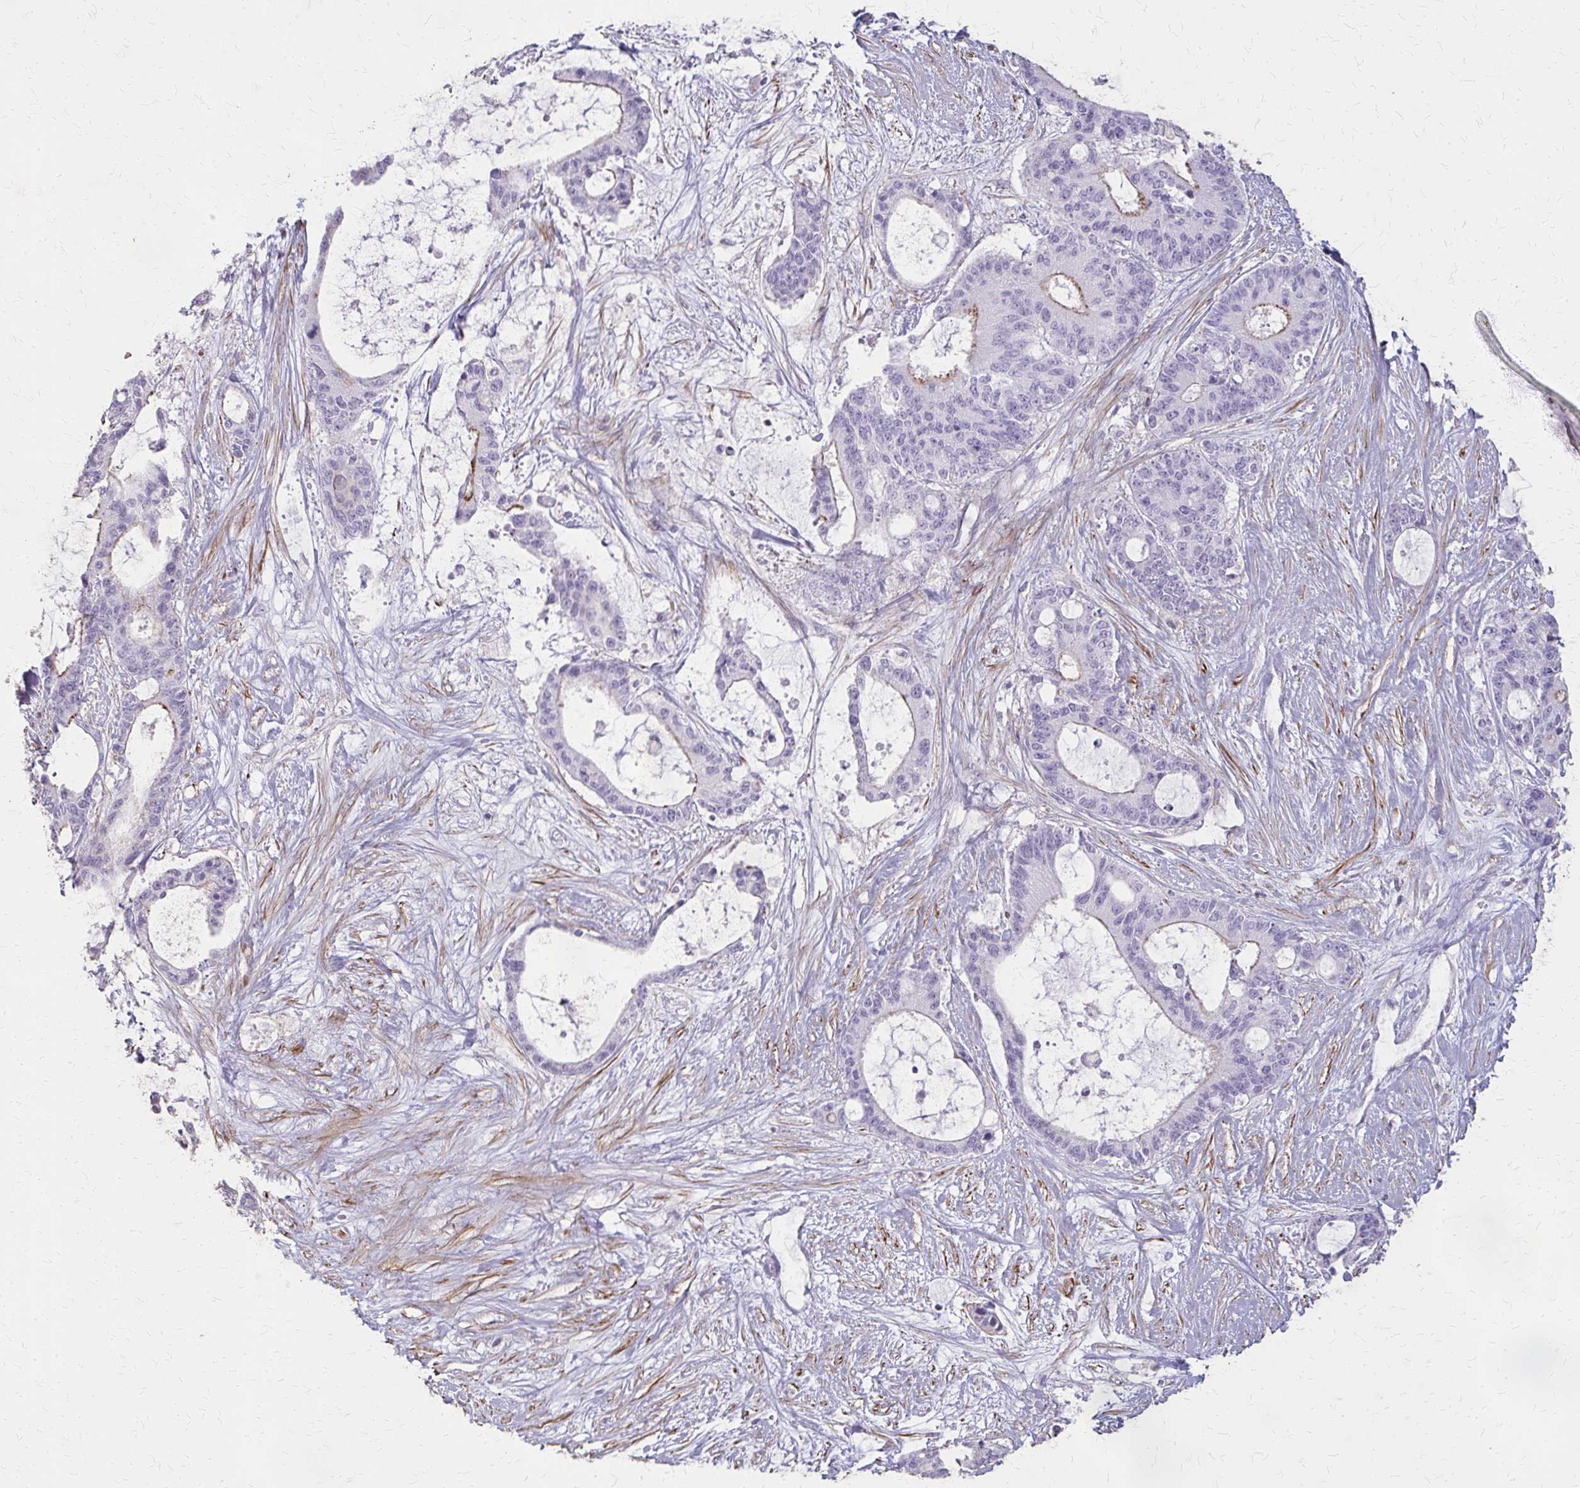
{"staining": {"intensity": "moderate", "quantity": "<25%", "location": "cytoplasmic/membranous"}, "tissue": "liver cancer", "cell_type": "Tumor cells", "image_type": "cancer", "snomed": [{"axis": "morphology", "description": "Normal tissue, NOS"}, {"axis": "morphology", "description": "Cholangiocarcinoma"}, {"axis": "topography", "description": "Liver"}, {"axis": "topography", "description": "Peripheral nerve tissue"}], "caption": "The image displays staining of liver cancer (cholangiocarcinoma), revealing moderate cytoplasmic/membranous protein expression (brown color) within tumor cells.", "gene": "TENM4", "patient": {"sex": "female", "age": 73}}